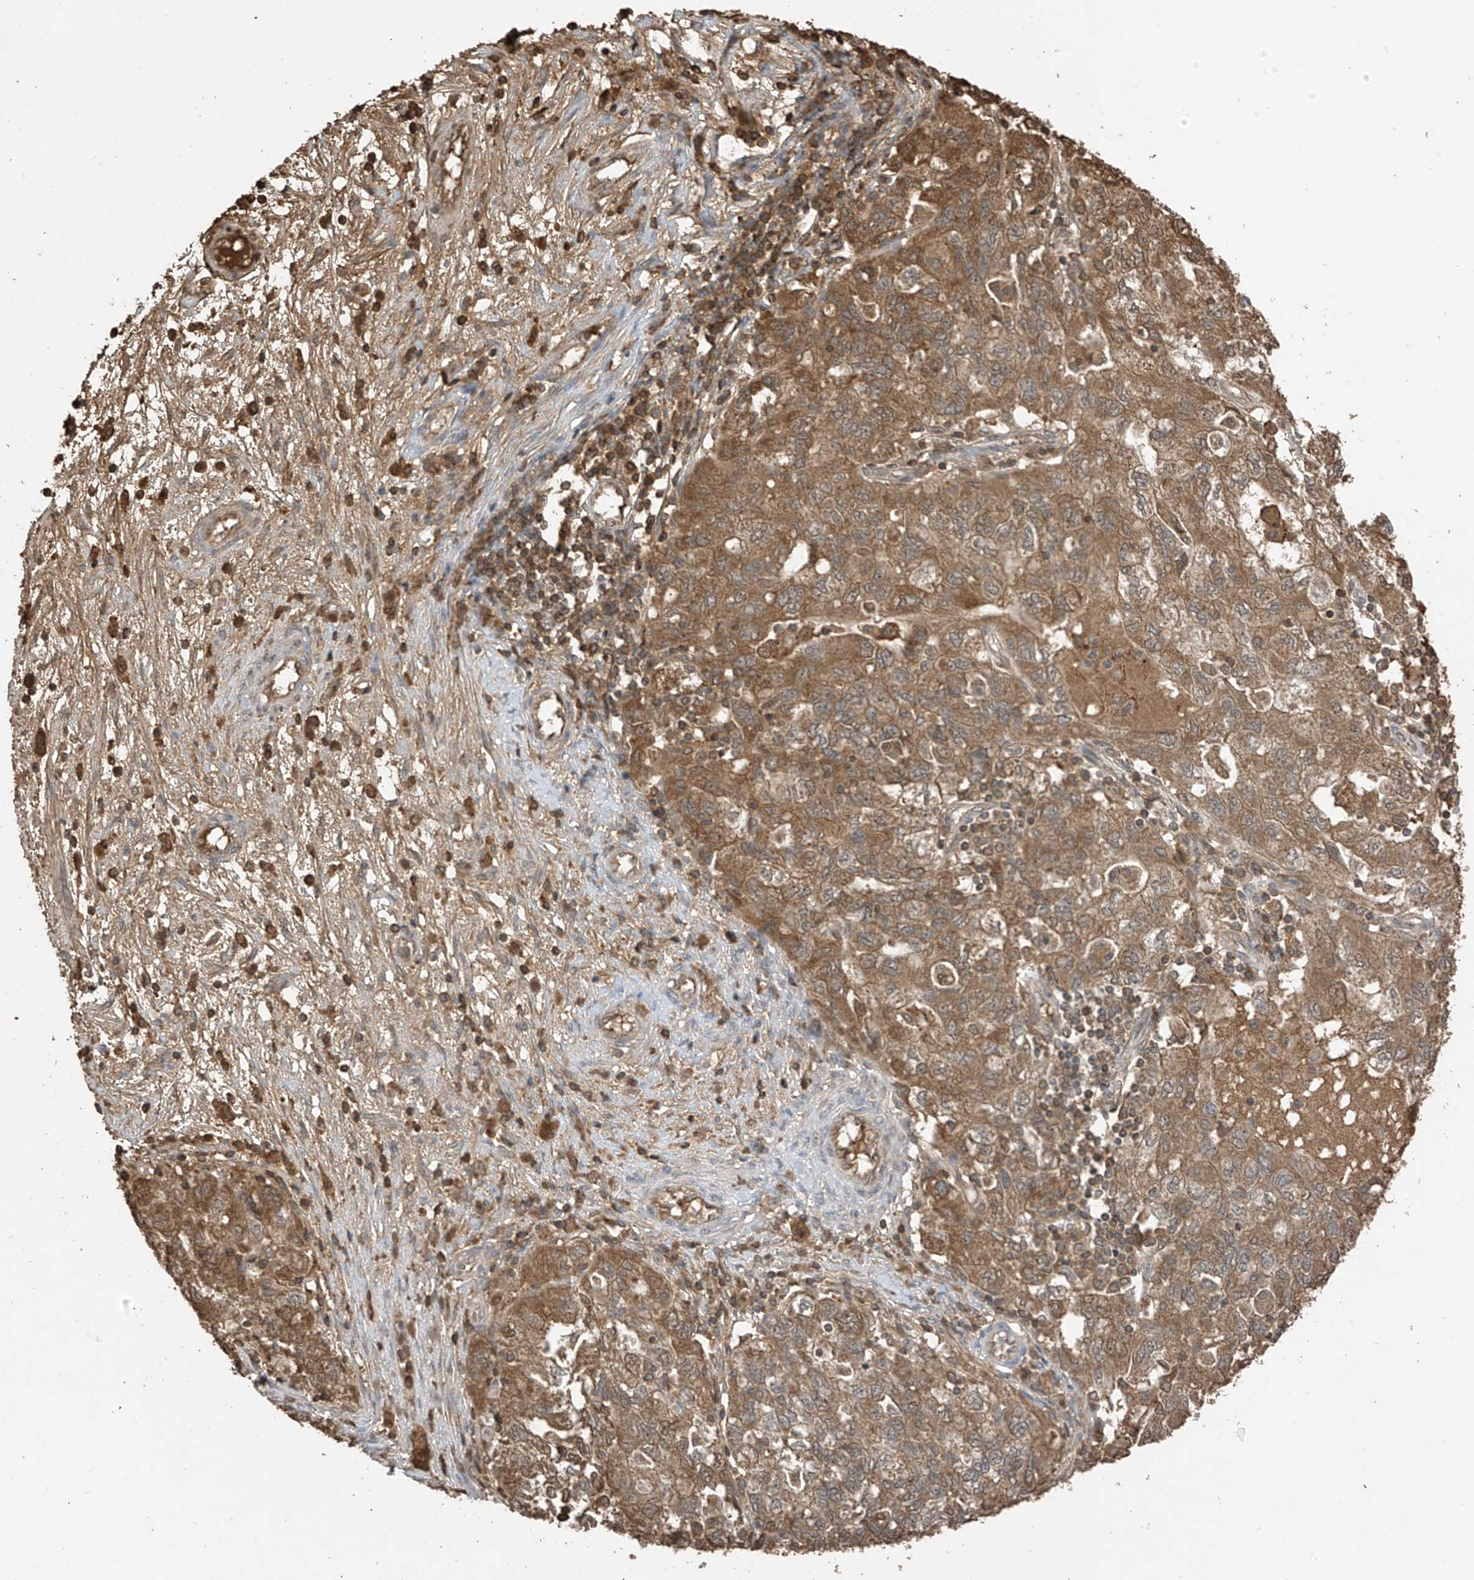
{"staining": {"intensity": "moderate", "quantity": ">75%", "location": "cytoplasmic/membranous"}, "tissue": "ovarian cancer", "cell_type": "Tumor cells", "image_type": "cancer", "snomed": [{"axis": "morphology", "description": "Carcinoma, NOS"}, {"axis": "morphology", "description": "Cystadenocarcinoma, serous, NOS"}, {"axis": "topography", "description": "Ovary"}], "caption": "The histopathology image displays a brown stain indicating the presence of a protein in the cytoplasmic/membranous of tumor cells in serous cystadenocarcinoma (ovarian).", "gene": "PNPT1", "patient": {"sex": "female", "age": 69}}